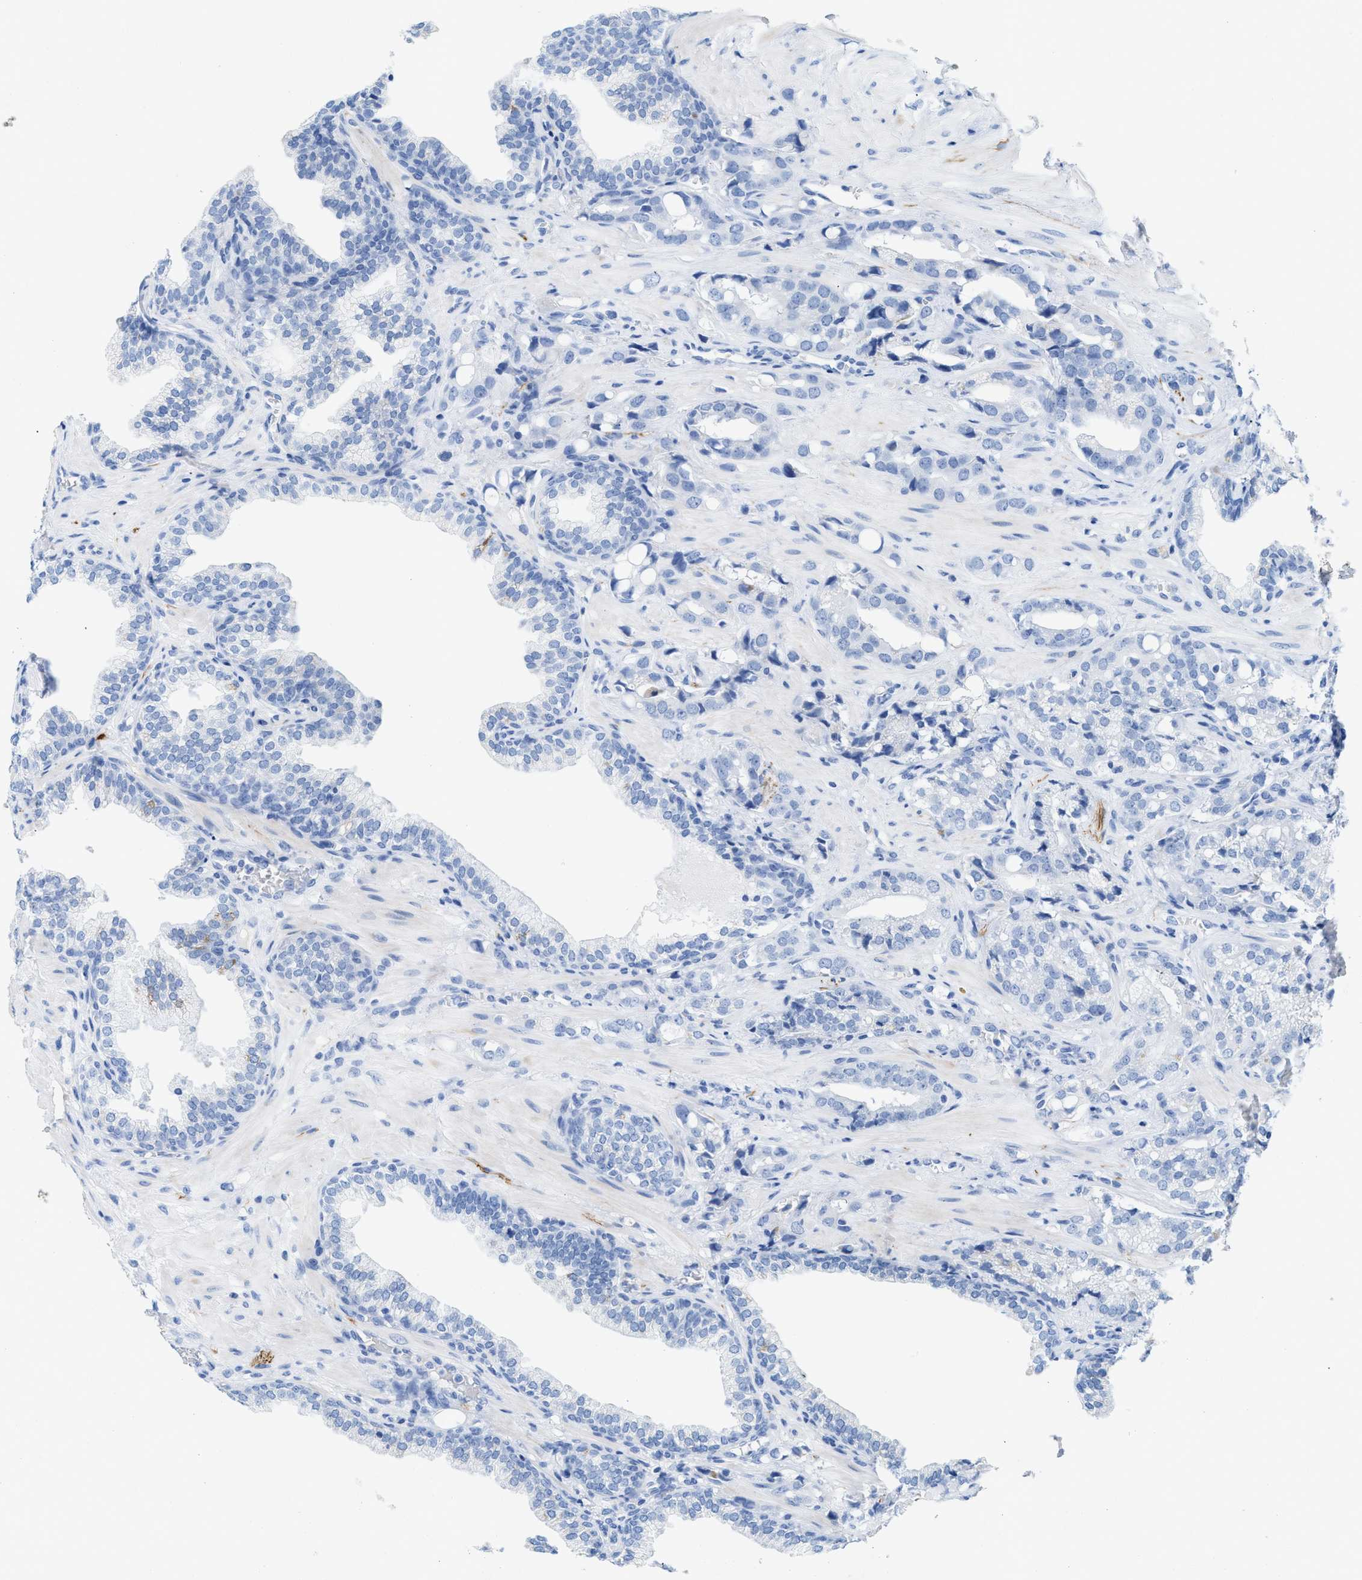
{"staining": {"intensity": "negative", "quantity": "none", "location": "none"}, "tissue": "prostate cancer", "cell_type": "Tumor cells", "image_type": "cancer", "snomed": [{"axis": "morphology", "description": "Adenocarcinoma, High grade"}, {"axis": "topography", "description": "Prostate"}], "caption": "Prostate cancer was stained to show a protein in brown. There is no significant expression in tumor cells.", "gene": "ANKFN1", "patient": {"sex": "male", "age": 52}}